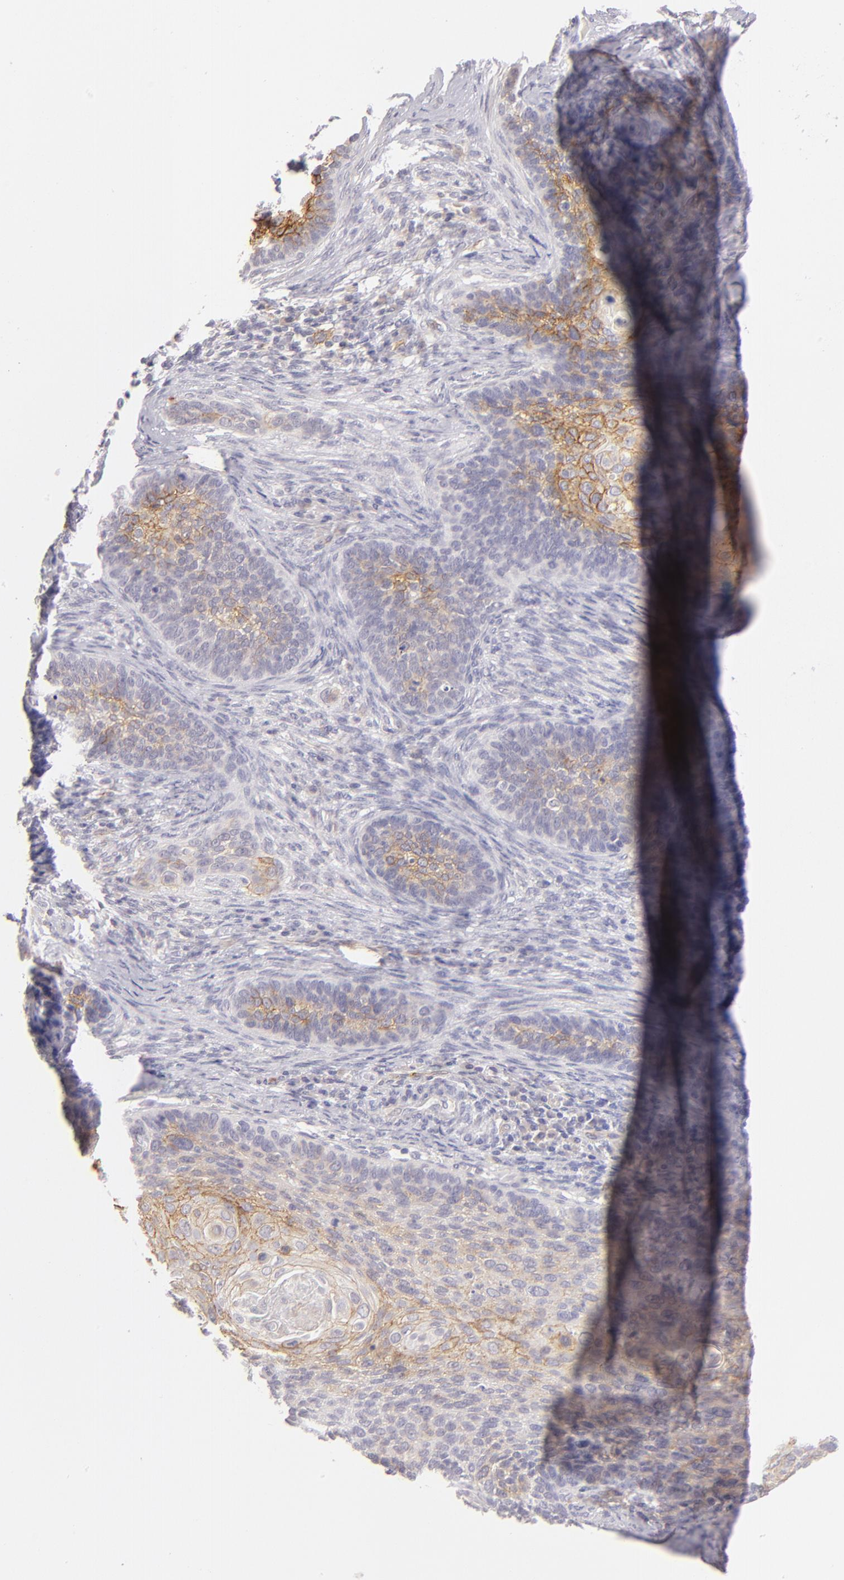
{"staining": {"intensity": "moderate", "quantity": "25%-75%", "location": "cytoplasmic/membranous"}, "tissue": "cervical cancer", "cell_type": "Tumor cells", "image_type": "cancer", "snomed": [{"axis": "morphology", "description": "Squamous cell carcinoma, NOS"}, {"axis": "topography", "description": "Cervix"}], "caption": "Tumor cells demonstrate medium levels of moderate cytoplasmic/membranous expression in approximately 25%-75% of cells in human cervical squamous cell carcinoma.", "gene": "THBD", "patient": {"sex": "female", "age": 33}}